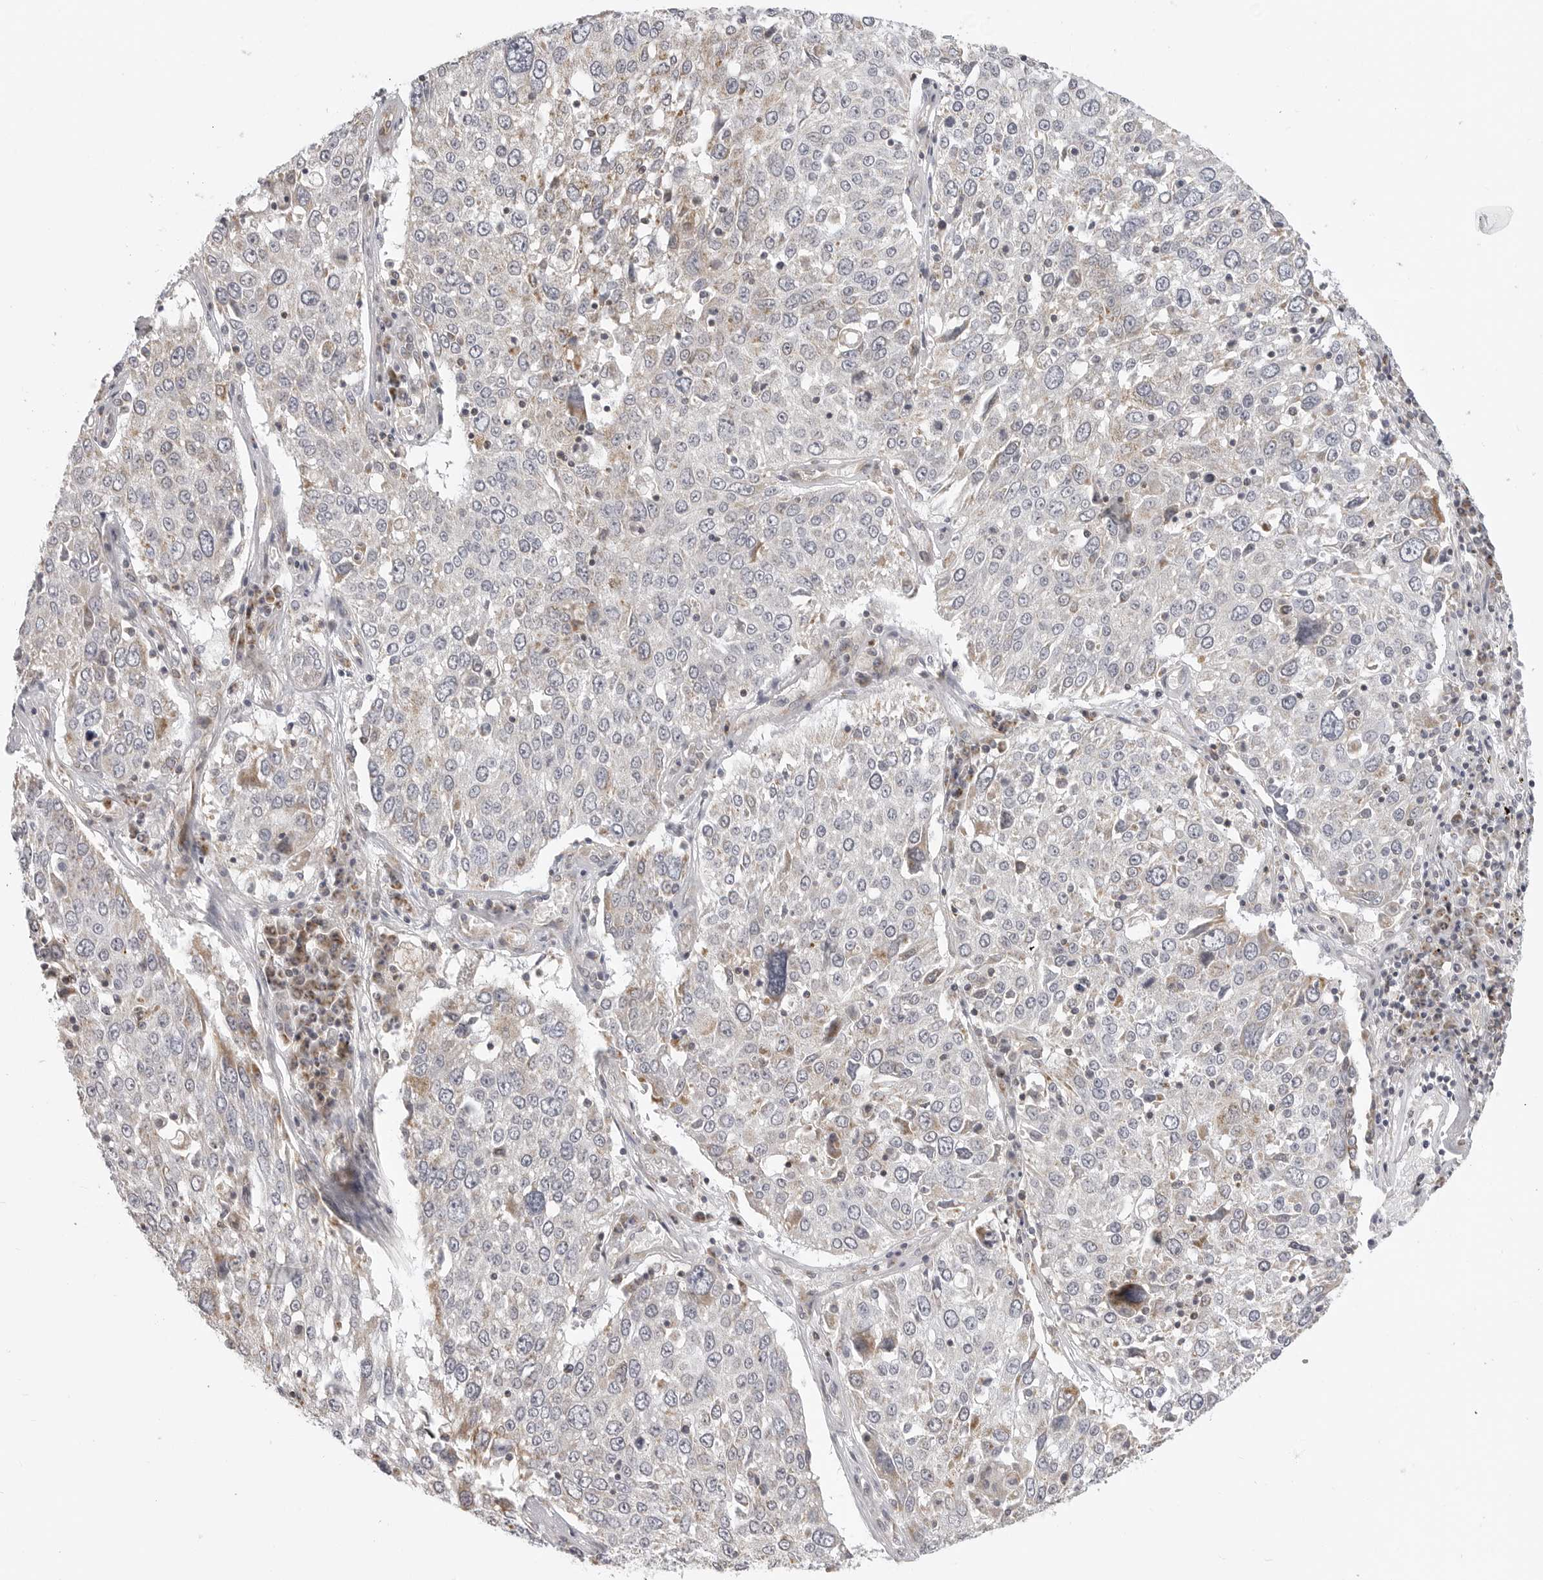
{"staining": {"intensity": "negative", "quantity": "none", "location": "none"}, "tissue": "lung cancer", "cell_type": "Tumor cells", "image_type": "cancer", "snomed": [{"axis": "morphology", "description": "Squamous cell carcinoma, NOS"}, {"axis": "topography", "description": "Lung"}], "caption": "Tumor cells show no significant expression in lung cancer. (DAB IHC visualized using brightfield microscopy, high magnification).", "gene": "MAP7D1", "patient": {"sex": "male", "age": 65}}